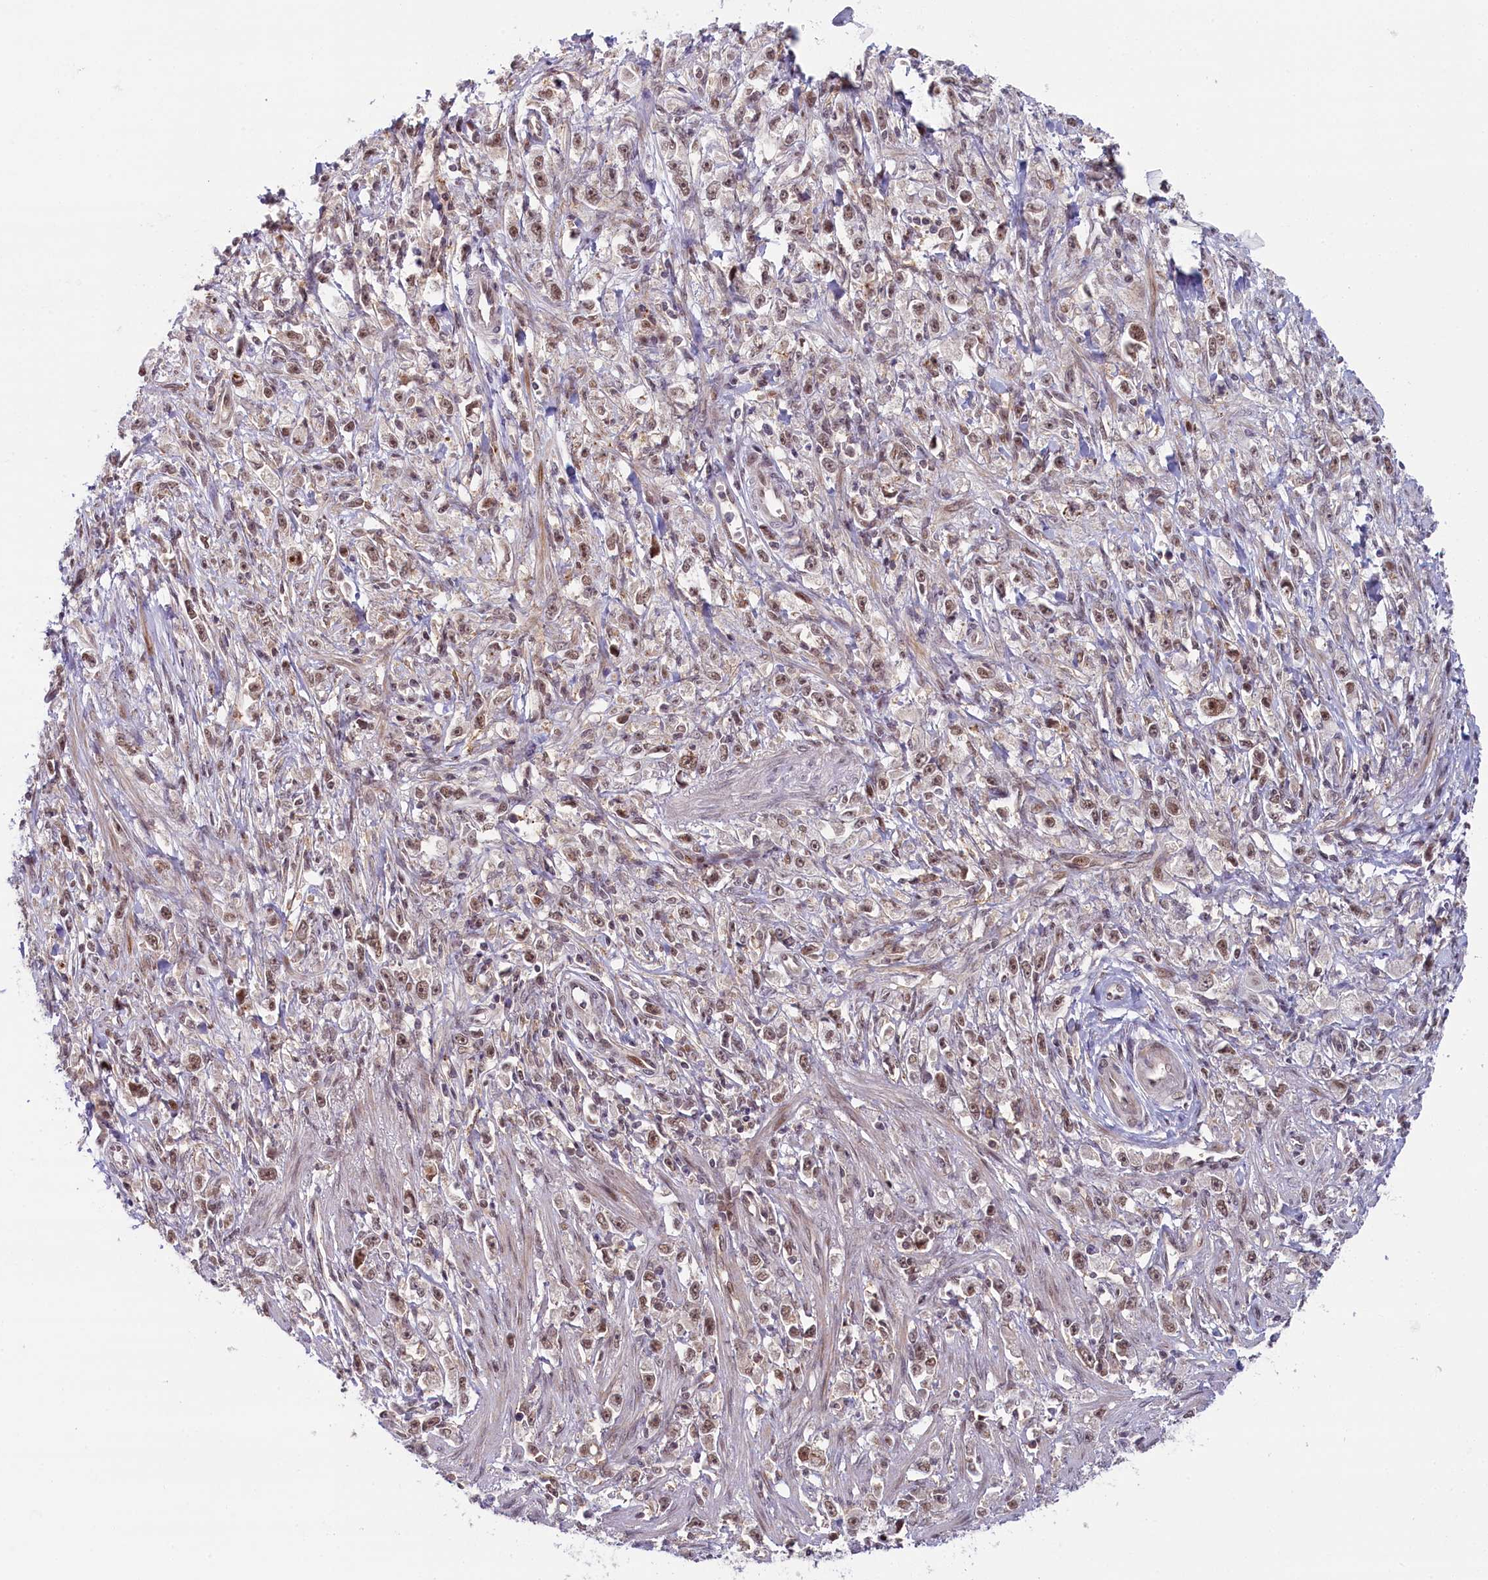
{"staining": {"intensity": "weak", "quantity": ">75%", "location": "nuclear"}, "tissue": "stomach cancer", "cell_type": "Tumor cells", "image_type": "cancer", "snomed": [{"axis": "morphology", "description": "Adenocarcinoma, NOS"}, {"axis": "topography", "description": "Stomach"}], "caption": "Immunohistochemical staining of human stomach adenocarcinoma reveals weak nuclear protein staining in about >75% of tumor cells. The staining was performed using DAB (3,3'-diaminobenzidine), with brown indicating positive protein expression. Nuclei are stained blue with hematoxylin.", "gene": "FCHO1", "patient": {"sex": "female", "age": 59}}